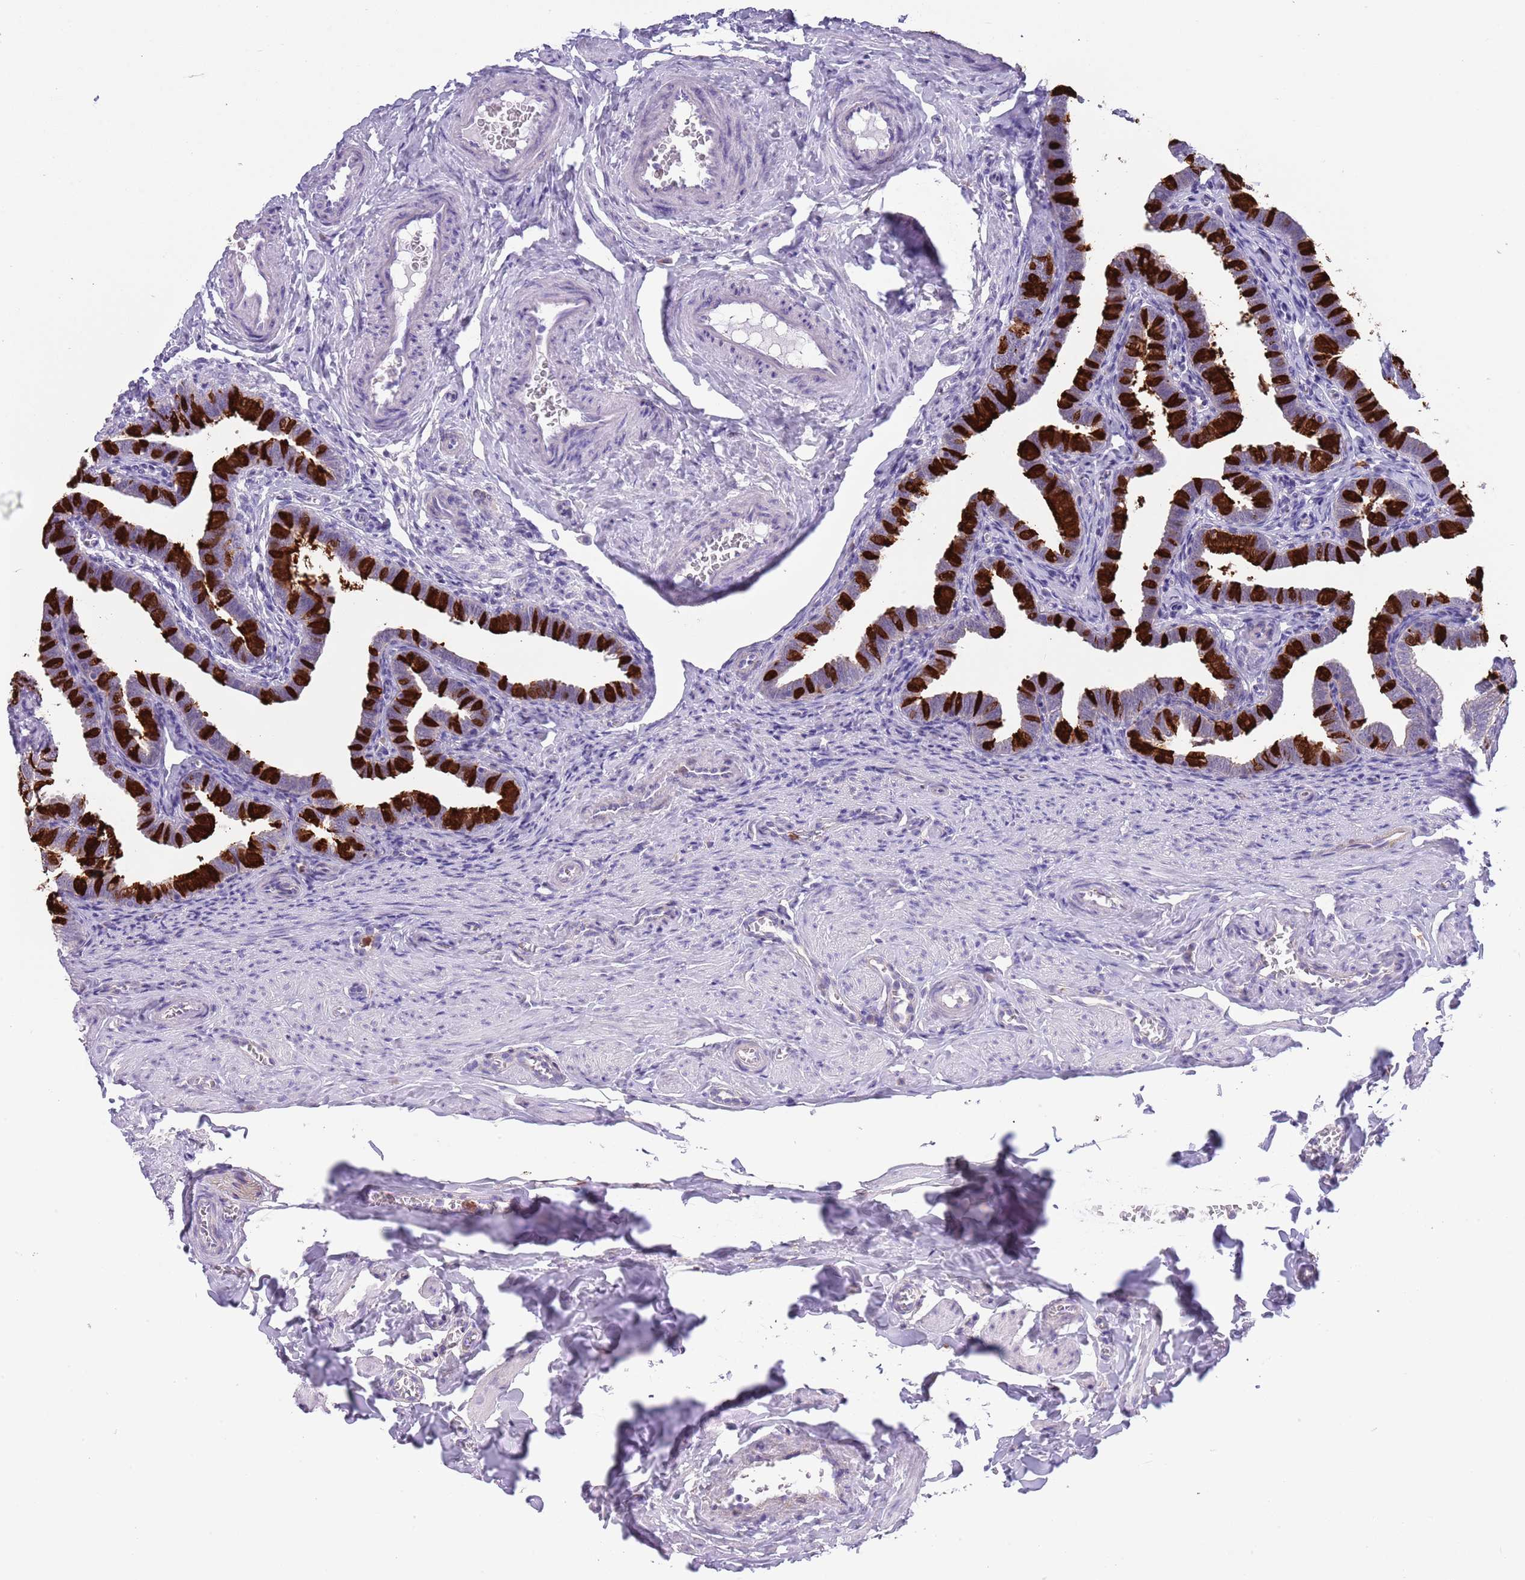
{"staining": {"intensity": "strong", "quantity": "25%-75%", "location": "cytoplasmic/membranous"}, "tissue": "fallopian tube", "cell_type": "Glandular cells", "image_type": "normal", "snomed": [{"axis": "morphology", "description": "Normal tissue, NOS"}, {"axis": "topography", "description": "Fallopian tube"}], "caption": "Immunohistochemistry (IHC) micrograph of normal fallopian tube: human fallopian tube stained using immunohistochemistry (IHC) exhibits high levels of strong protein expression localized specifically in the cytoplasmic/membranous of glandular cells, appearing as a cytoplasmic/membranous brown color.", "gene": "ZFP2", "patient": {"sex": "female", "age": 36}}